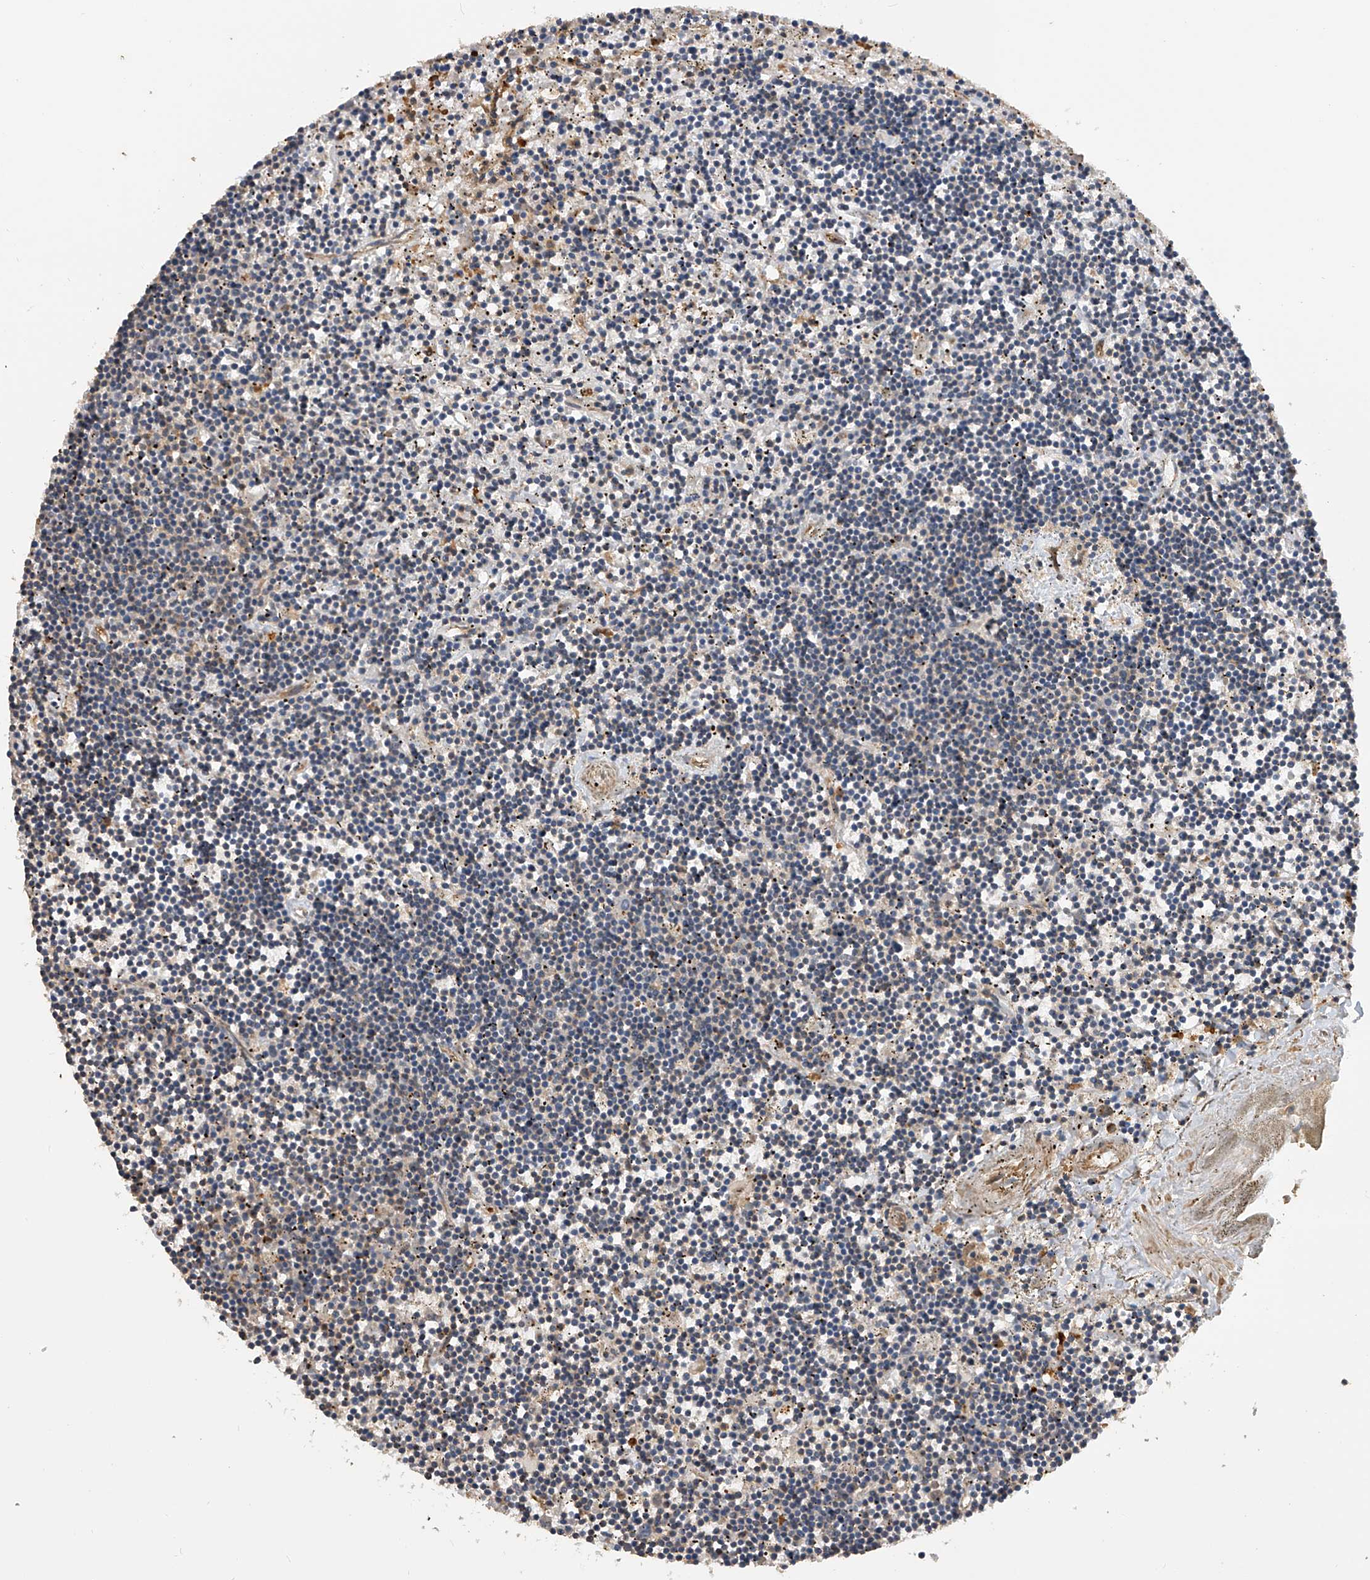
{"staining": {"intensity": "negative", "quantity": "none", "location": "none"}, "tissue": "lymphoma", "cell_type": "Tumor cells", "image_type": "cancer", "snomed": [{"axis": "morphology", "description": "Malignant lymphoma, non-Hodgkin's type, Low grade"}, {"axis": "topography", "description": "Spleen"}], "caption": "Immunohistochemistry (IHC) photomicrograph of human lymphoma stained for a protein (brown), which displays no staining in tumor cells. Nuclei are stained in blue.", "gene": "PTPRA", "patient": {"sex": "male", "age": 76}}